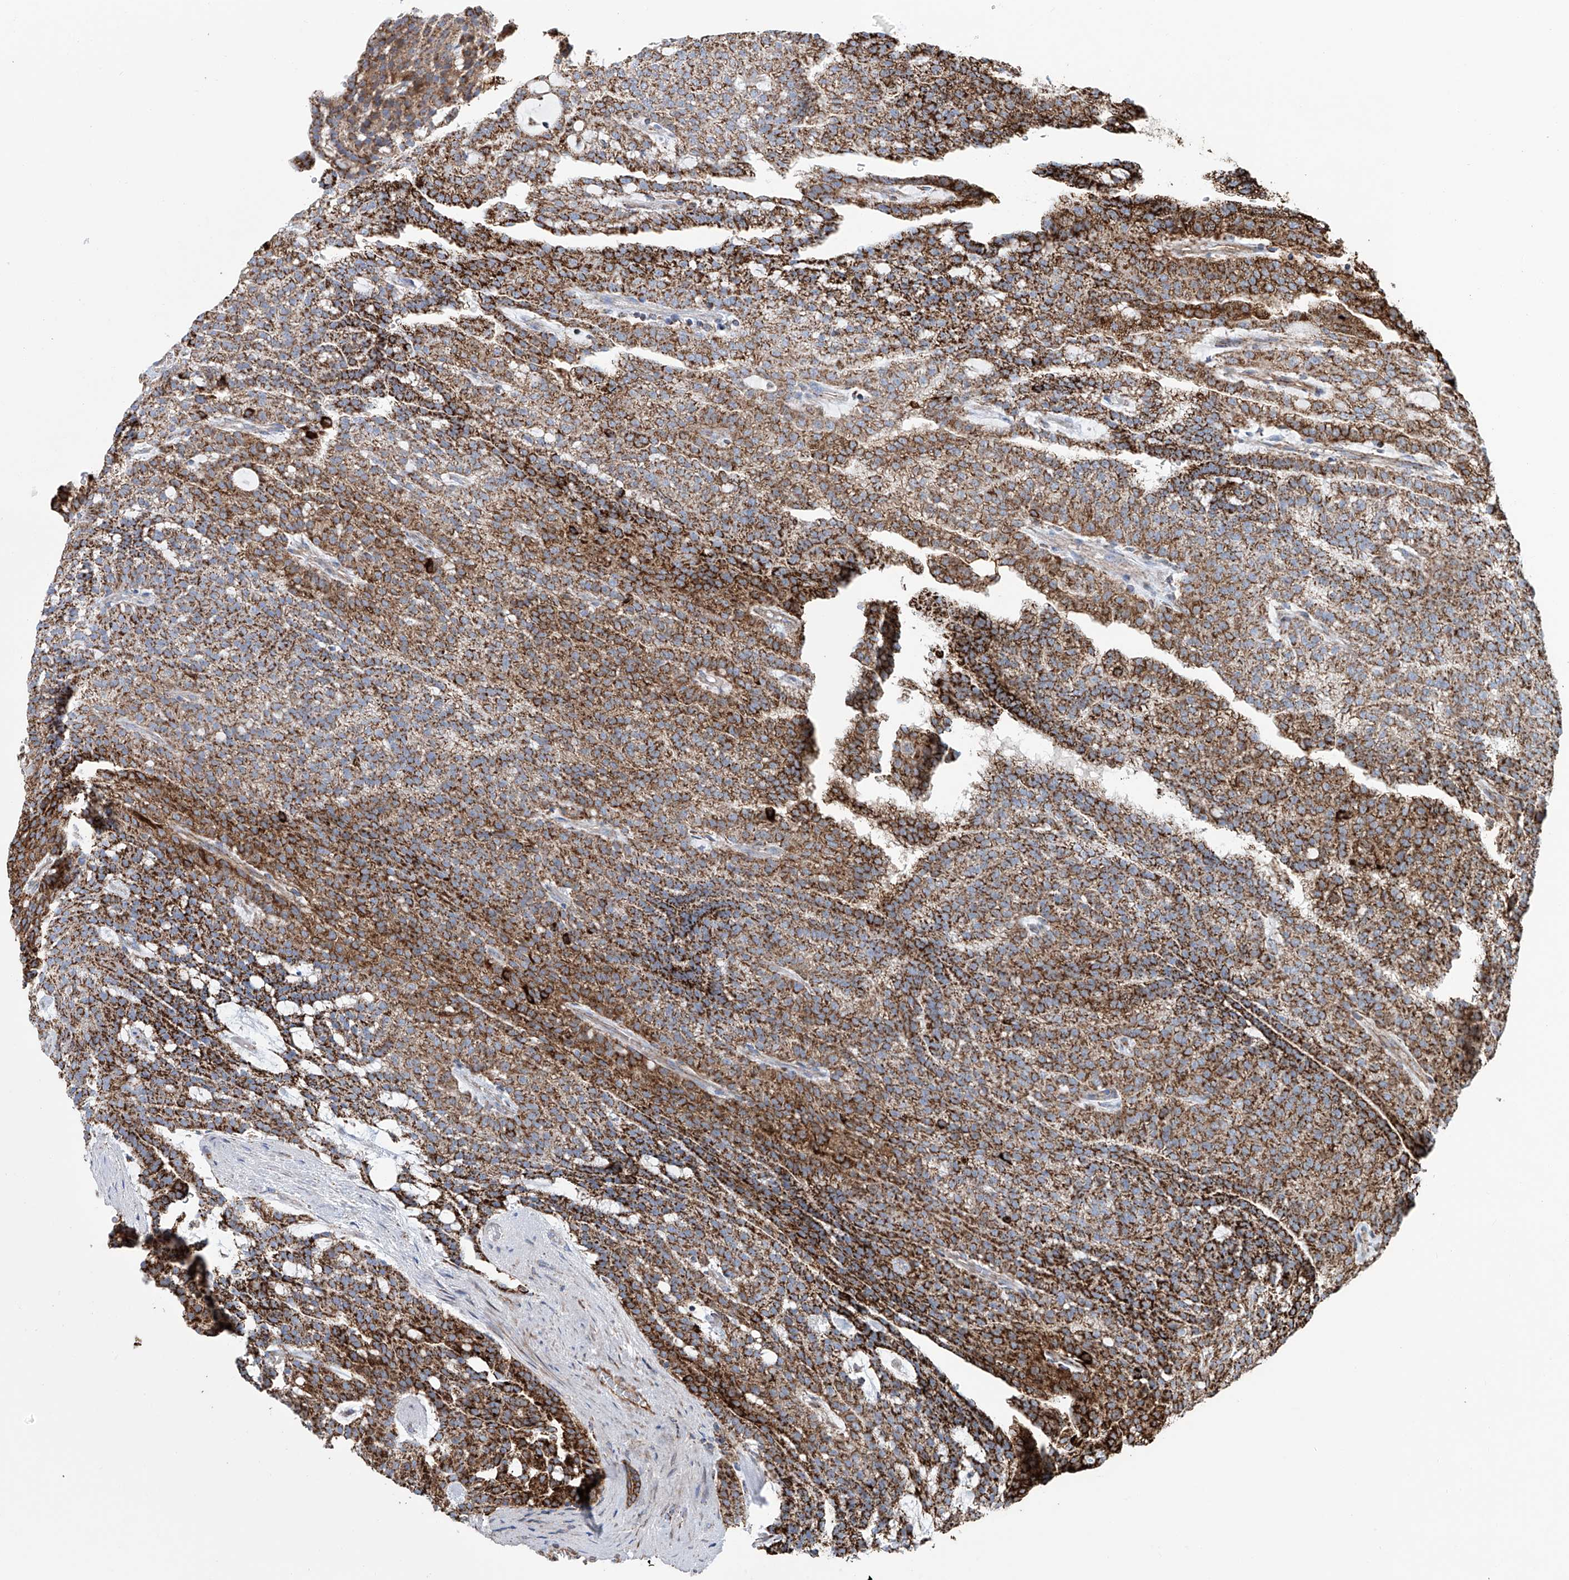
{"staining": {"intensity": "strong", "quantity": ">75%", "location": "cytoplasmic/membranous"}, "tissue": "renal cancer", "cell_type": "Tumor cells", "image_type": "cancer", "snomed": [{"axis": "morphology", "description": "Adenocarcinoma, NOS"}, {"axis": "topography", "description": "Kidney"}], "caption": "This is an image of immunohistochemistry (IHC) staining of renal adenocarcinoma, which shows strong expression in the cytoplasmic/membranous of tumor cells.", "gene": "ALDH6A1", "patient": {"sex": "male", "age": 63}}